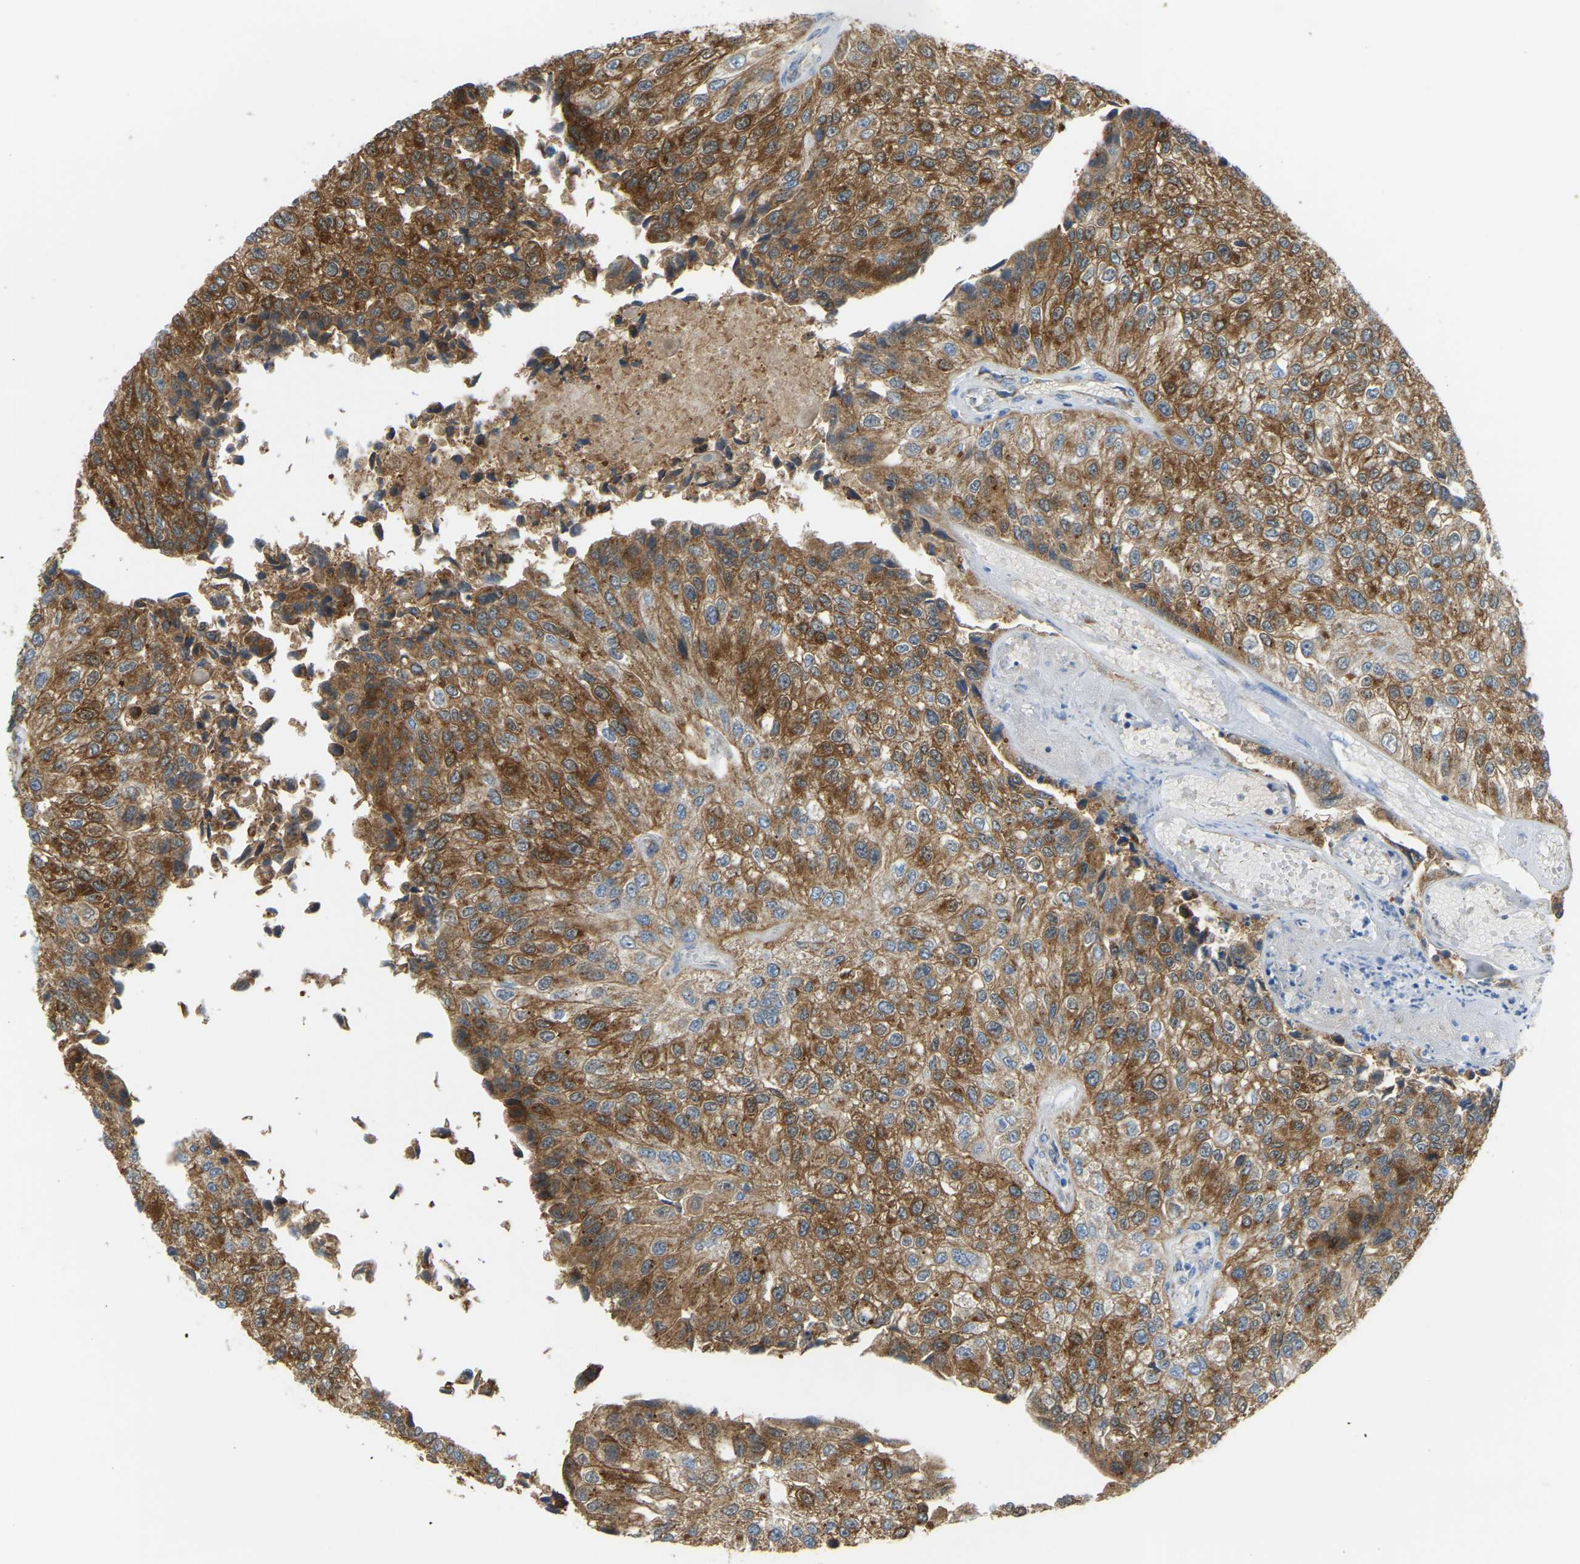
{"staining": {"intensity": "moderate", "quantity": ">75%", "location": "cytoplasmic/membranous"}, "tissue": "urothelial cancer", "cell_type": "Tumor cells", "image_type": "cancer", "snomed": [{"axis": "morphology", "description": "Urothelial carcinoma, High grade"}, {"axis": "topography", "description": "Kidney"}, {"axis": "topography", "description": "Urinary bladder"}], "caption": "A photomicrograph of urothelial cancer stained for a protein demonstrates moderate cytoplasmic/membranous brown staining in tumor cells.", "gene": "GDA", "patient": {"sex": "male", "age": 77}}